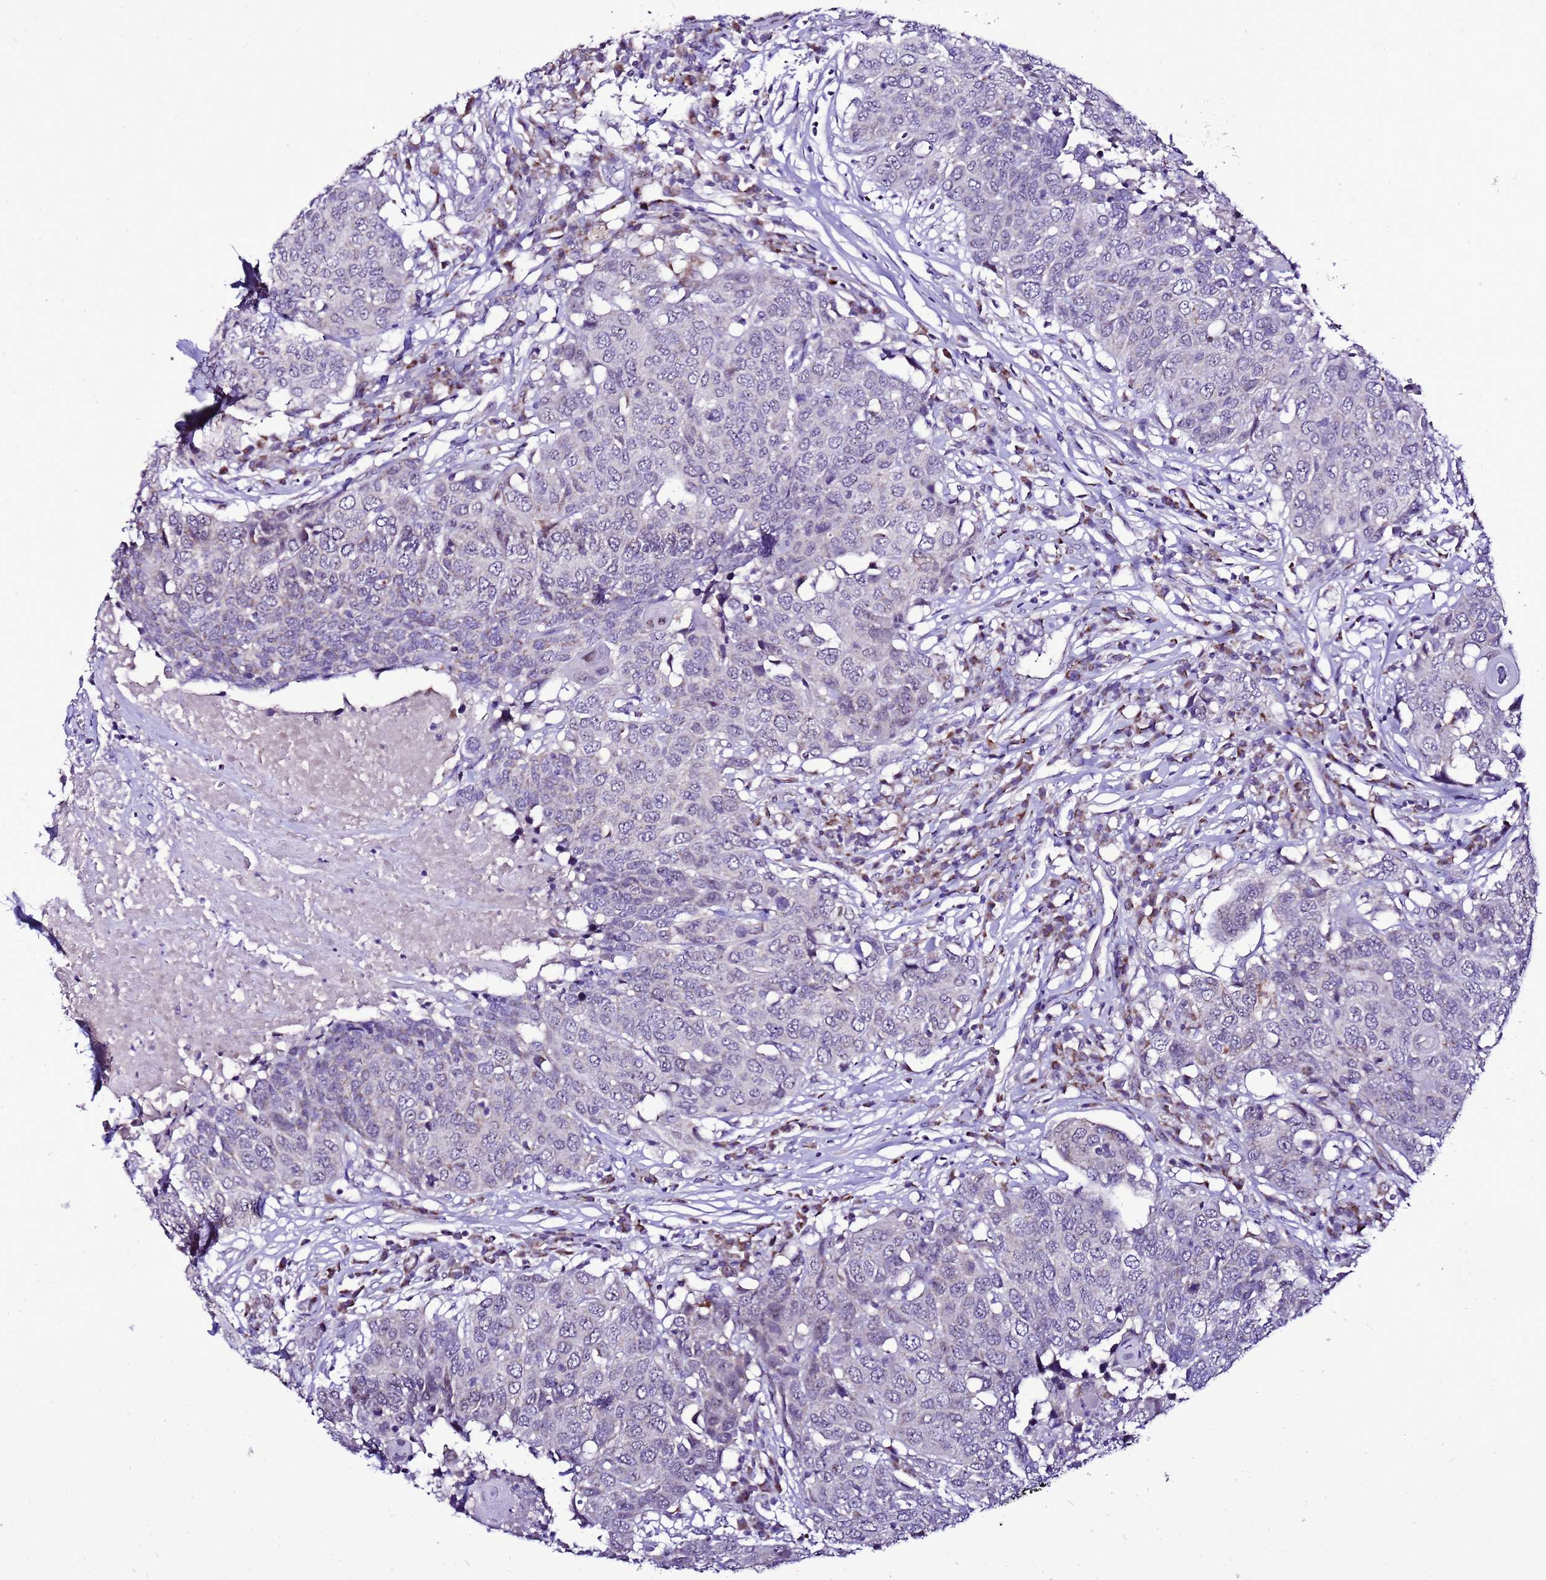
{"staining": {"intensity": "negative", "quantity": "none", "location": "none"}, "tissue": "head and neck cancer", "cell_type": "Tumor cells", "image_type": "cancer", "snomed": [{"axis": "morphology", "description": "Squamous cell carcinoma, NOS"}, {"axis": "topography", "description": "Head-Neck"}], "caption": "IHC of human head and neck cancer (squamous cell carcinoma) demonstrates no expression in tumor cells. The staining is performed using DAB brown chromogen with nuclei counter-stained in using hematoxylin.", "gene": "DPH6", "patient": {"sex": "male", "age": 66}}